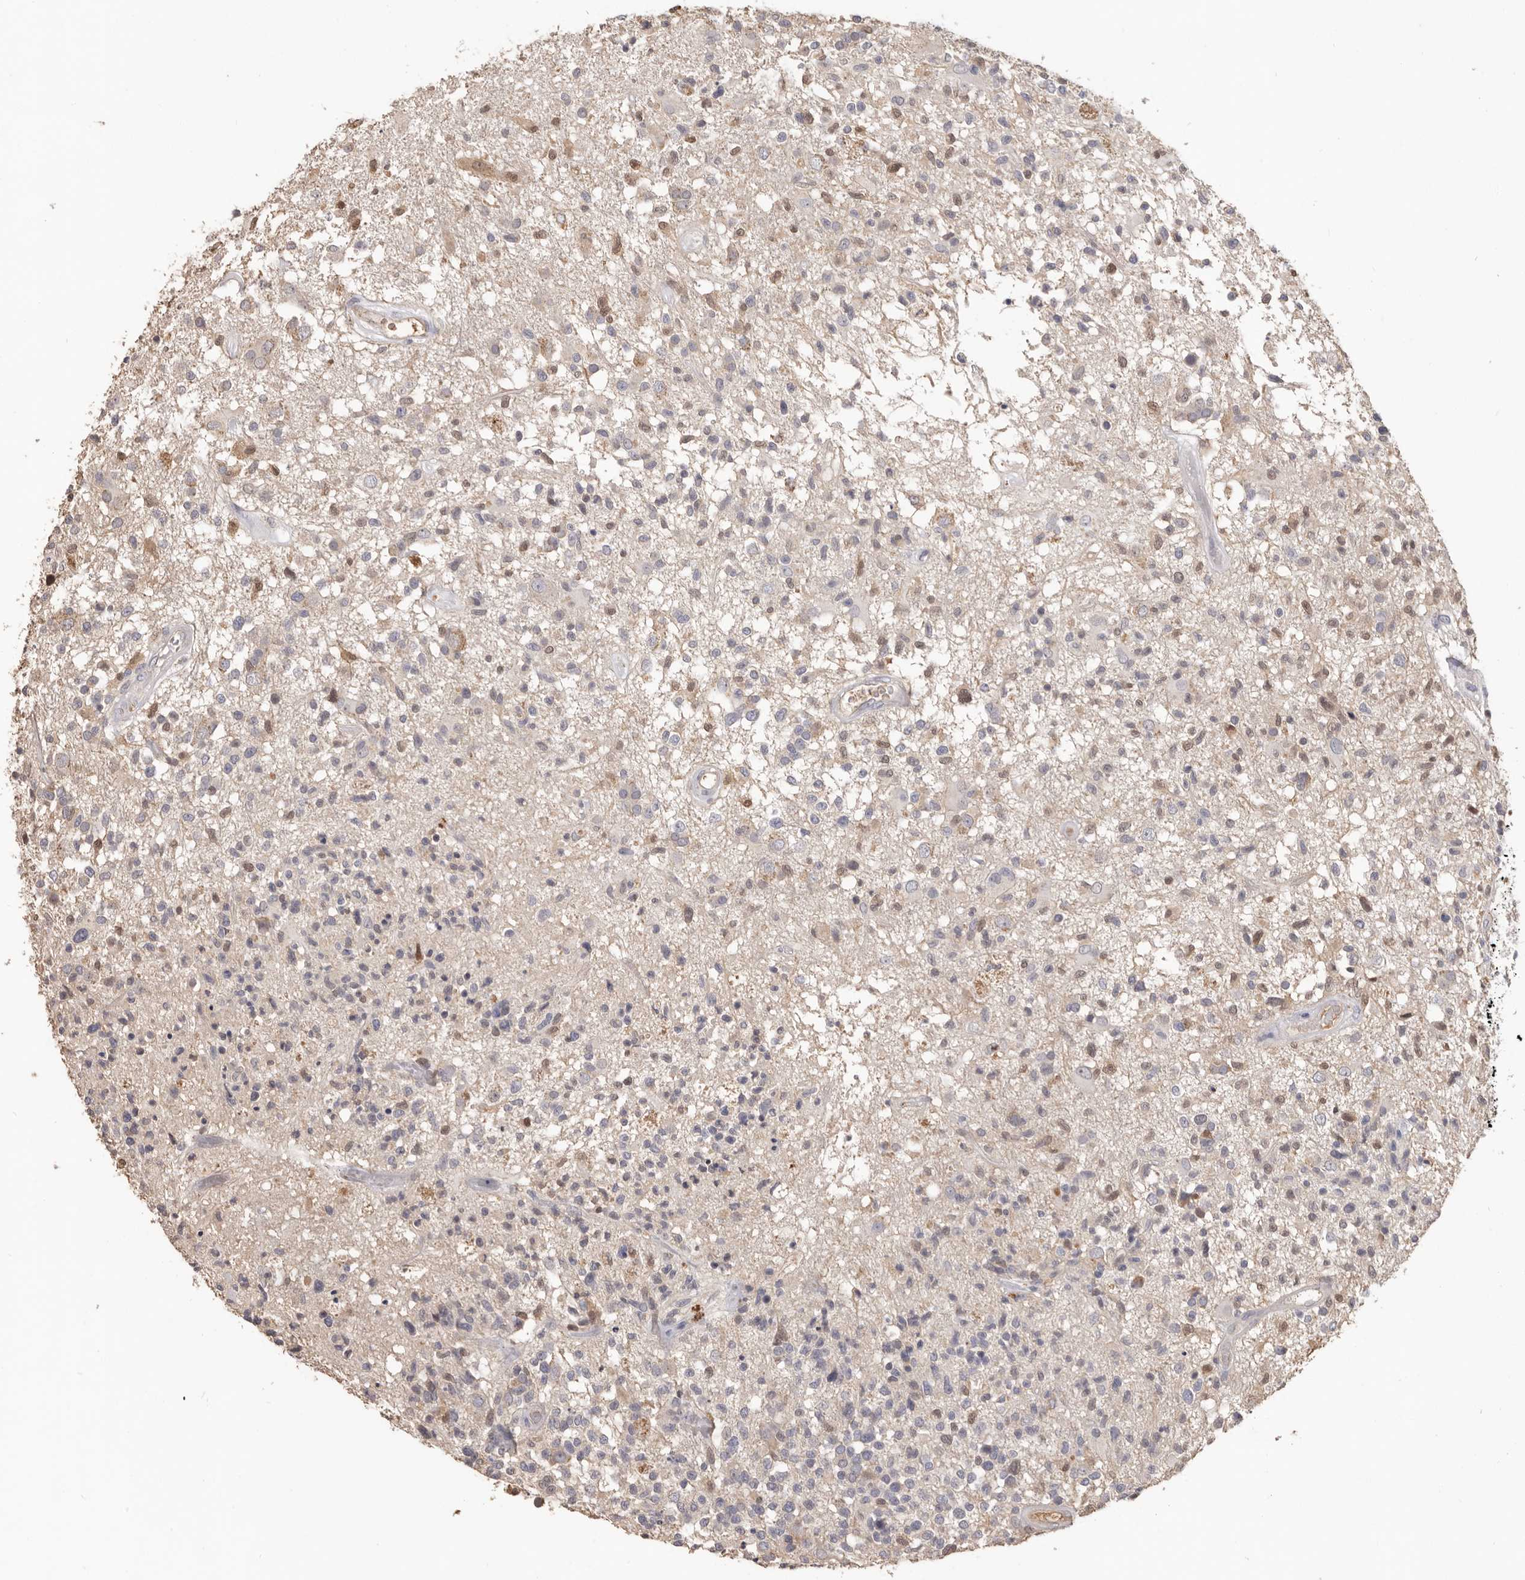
{"staining": {"intensity": "negative", "quantity": "none", "location": "none"}, "tissue": "glioma", "cell_type": "Tumor cells", "image_type": "cancer", "snomed": [{"axis": "morphology", "description": "Glioma, malignant, High grade"}, {"axis": "morphology", "description": "Glioblastoma, NOS"}, {"axis": "topography", "description": "Brain"}], "caption": "Tumor cells are negative for protein expression in human glioma.", "gene": "HCAR2", "patient": {"sex": "male", "age": 60}}